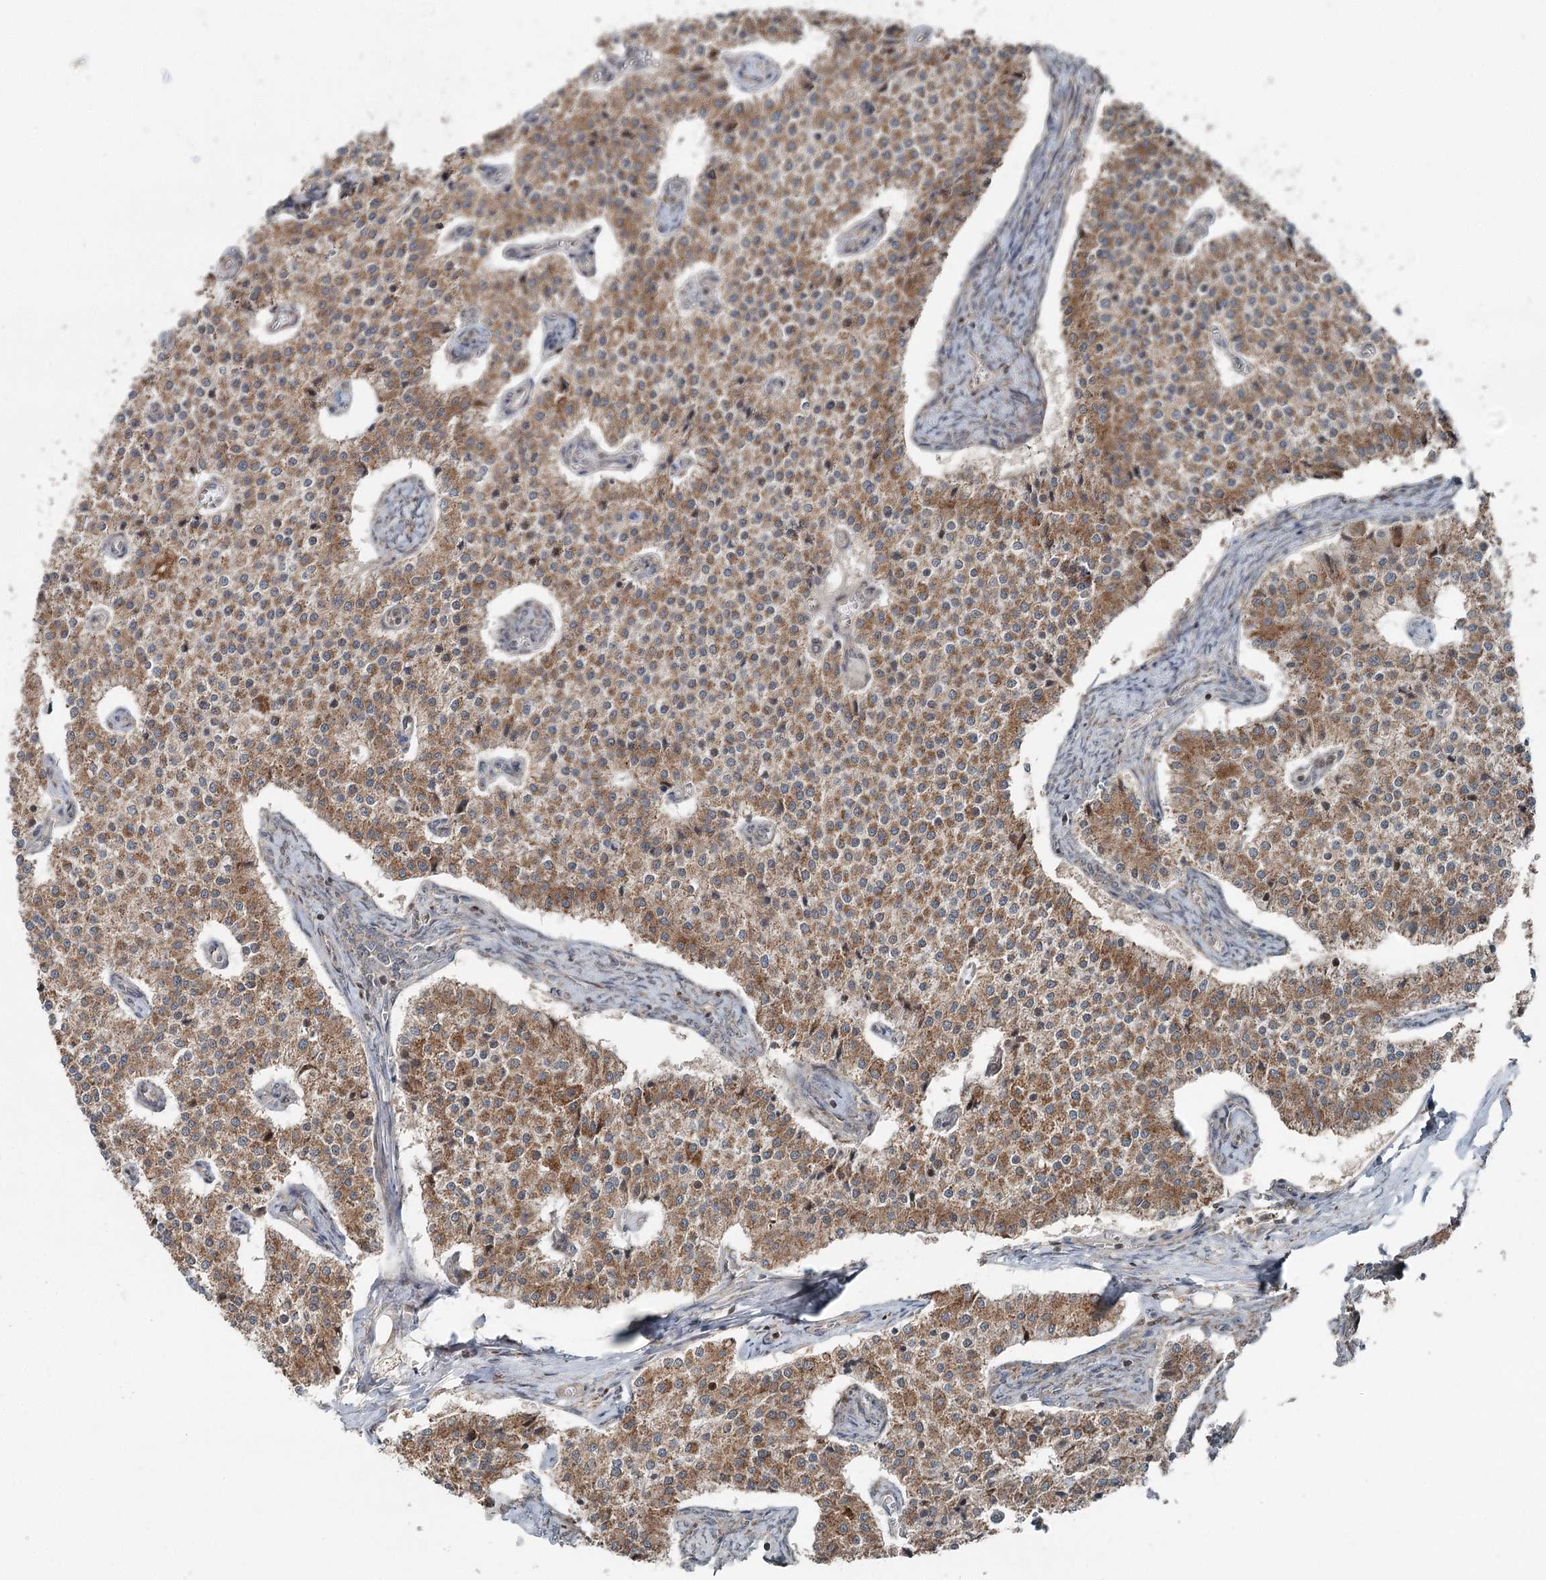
{"staining": {"intensity": "moderate", "quantity": ">75%", "location": "cytoplasmic/membranous"}, "tissue": "carcinoid", "cell_type": "Tumor cells", "image_type": "cancer", "snomed": [{"axis": "morphology", "description": "Carcinoid, malignant, NOS"}, {"axis": "topography", "description": "Colon"}], "caption": "An image of carcinoid stained for a protein displays moderate cytoplasmic/membranous brown staining in tumor cells.", "gene": "WAPL", "patient": {"sex": "female", "age": 52}}